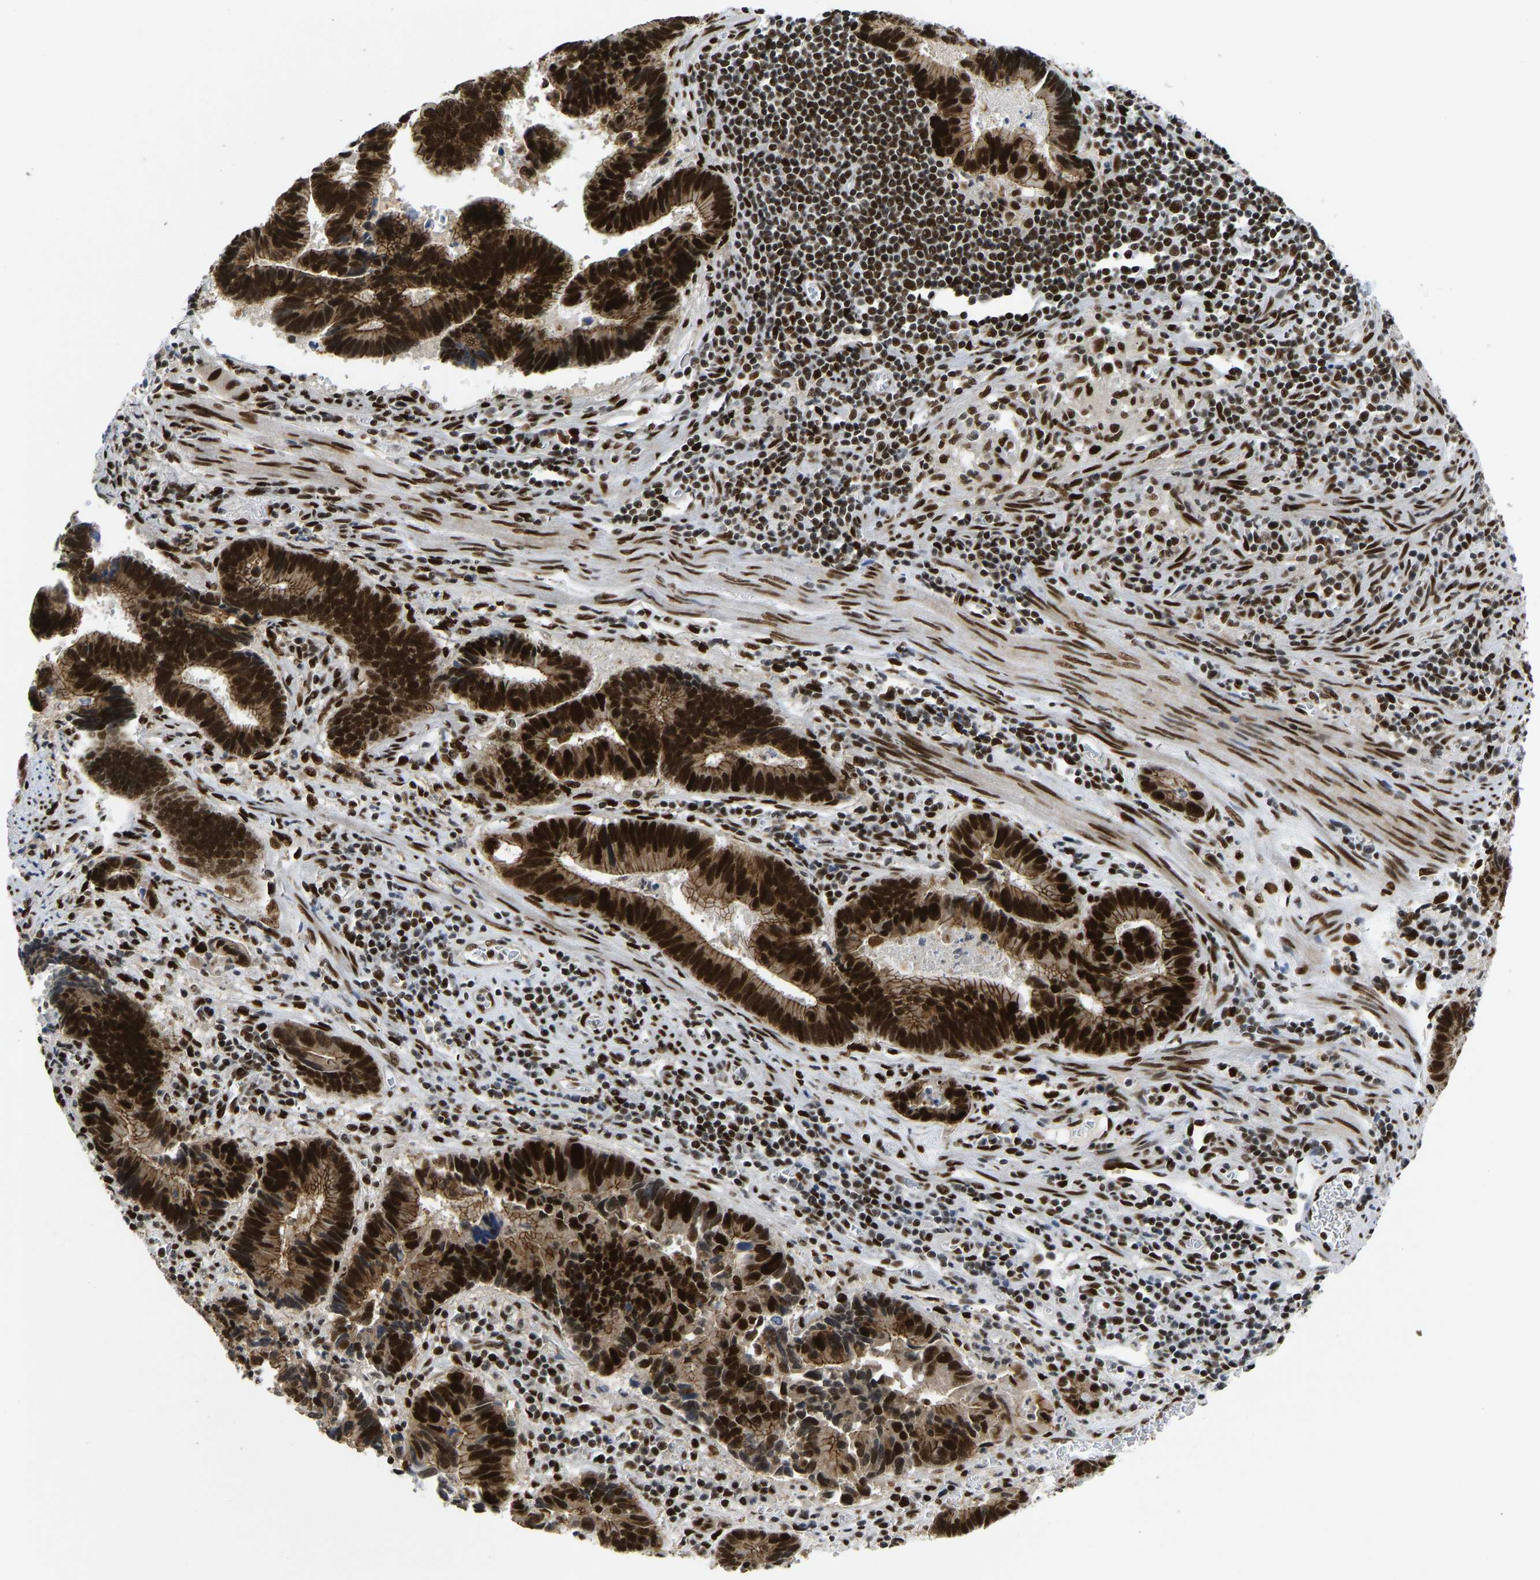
{"staining": {"intensity": "strong", "quantity": ">75%", "location": "cytoplasmic/membranous,nuclear"}, "tissue": "pancreatic cancer", "cell_type": "Tumor cells", "image_type": "cancer", "snomed": [{"axis": "morphology", "description": "Adenocarcinoma, NOS"}, {"axis": "topography", "description": "Pancreas"}], "caption": "DAB (3,3'-diaminobenzidine) immunohistochemical staining of pancreatic adenocarcinoma demonstrates strong cytoplasmic/membranous and nuclear protein staining in approximately >75% of tumor cells.", "gene": "FOXK1", "patient": {"sex": "female", "age": 70}}